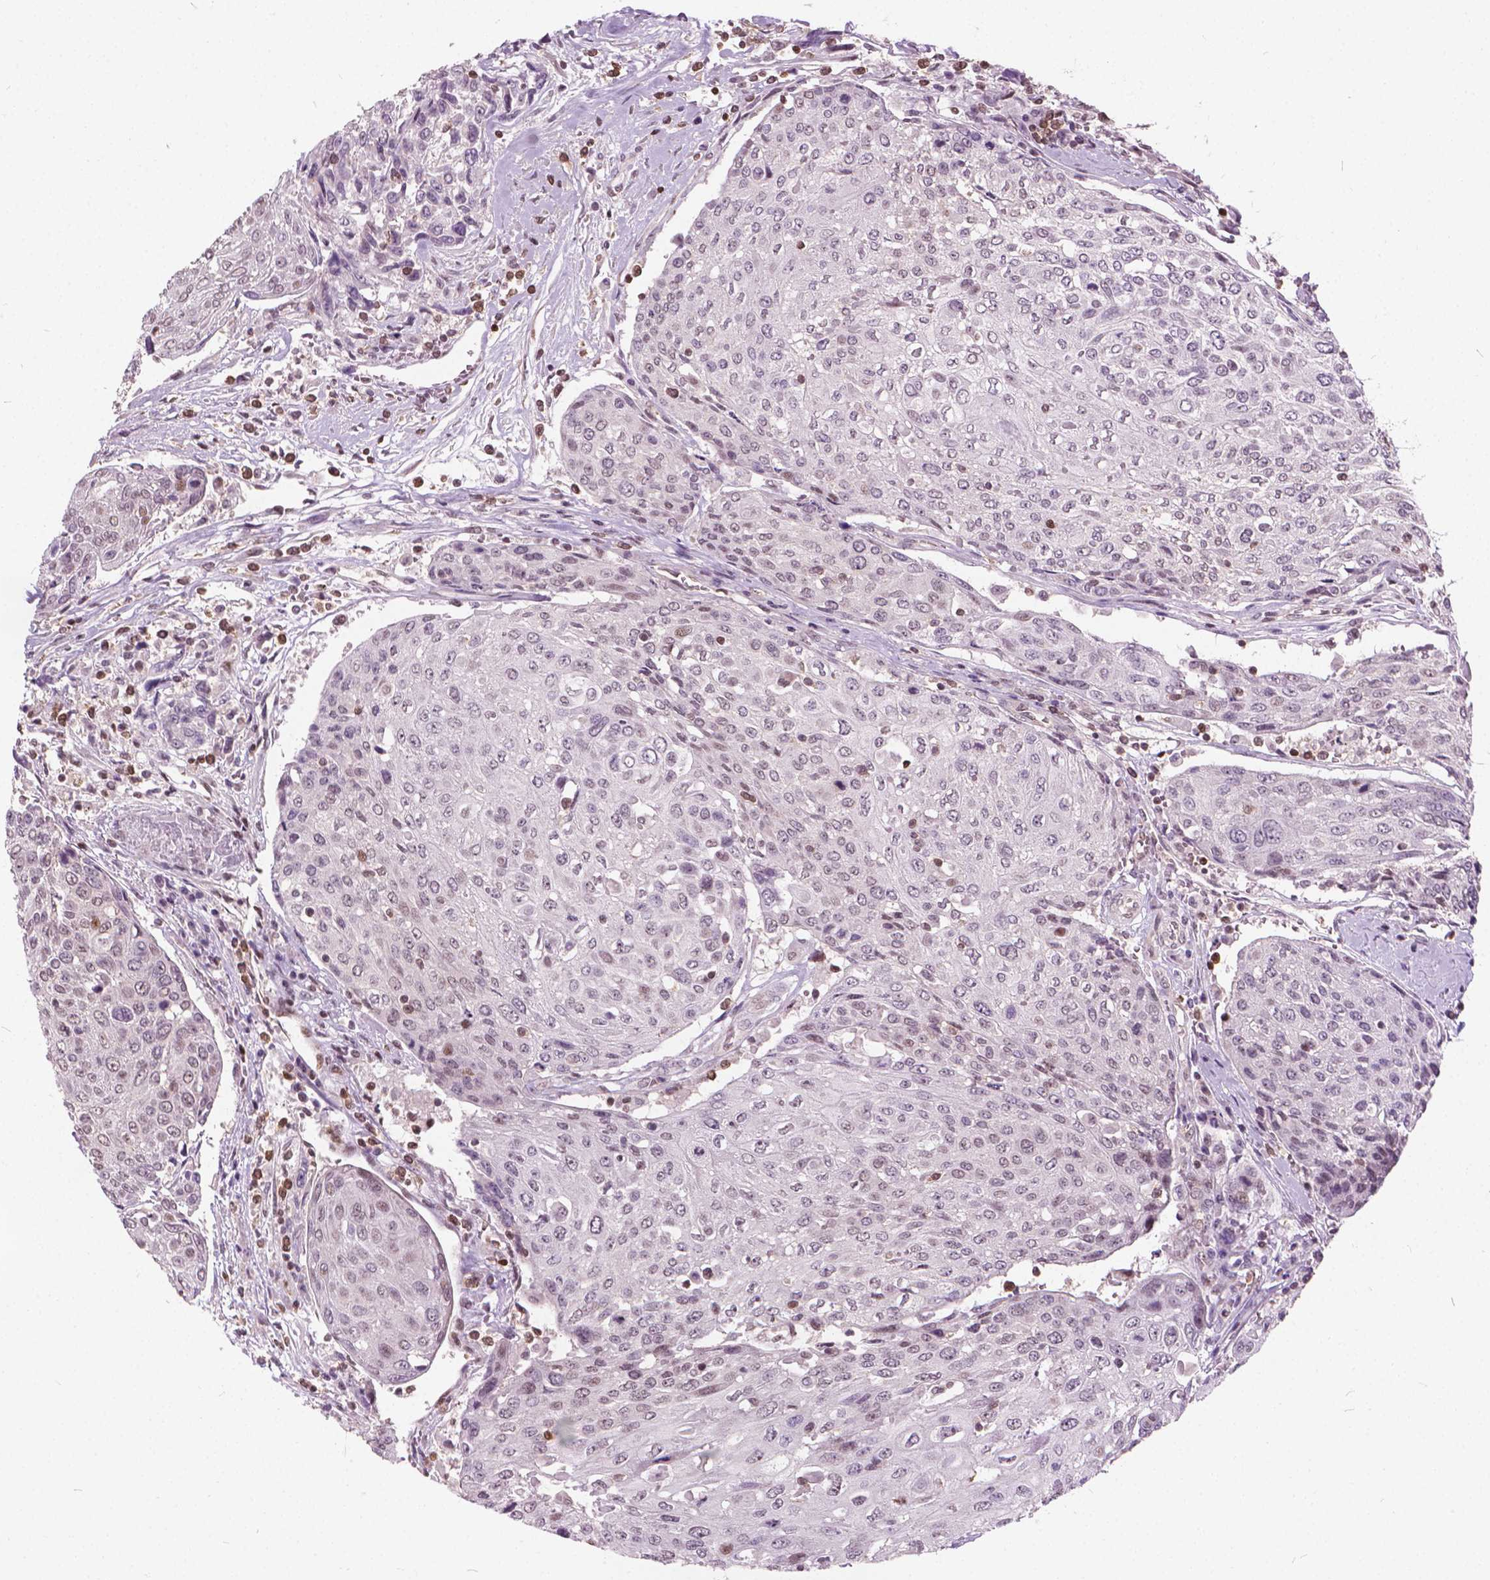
{"staining": {"intensity": "negative", "quantity": "none", "location": "none"}, "tissue": "urothelial cancer", "cell_type": "Tumor cells", "image_type": "cancer", "snomed": [{"axis": "morphology", "description": "Urothelial carcinoma, High grade"}, {"axis": "topography", "description": "Urinary bladder"}], "caption": "There is no significant expression in tumor cells of urothelial cancer. (DAB (3,3'-diaminobenzidine) IHC, high magnification).", "gene": "STAT5B", "patient": {"sex": "female", "age": 70}}